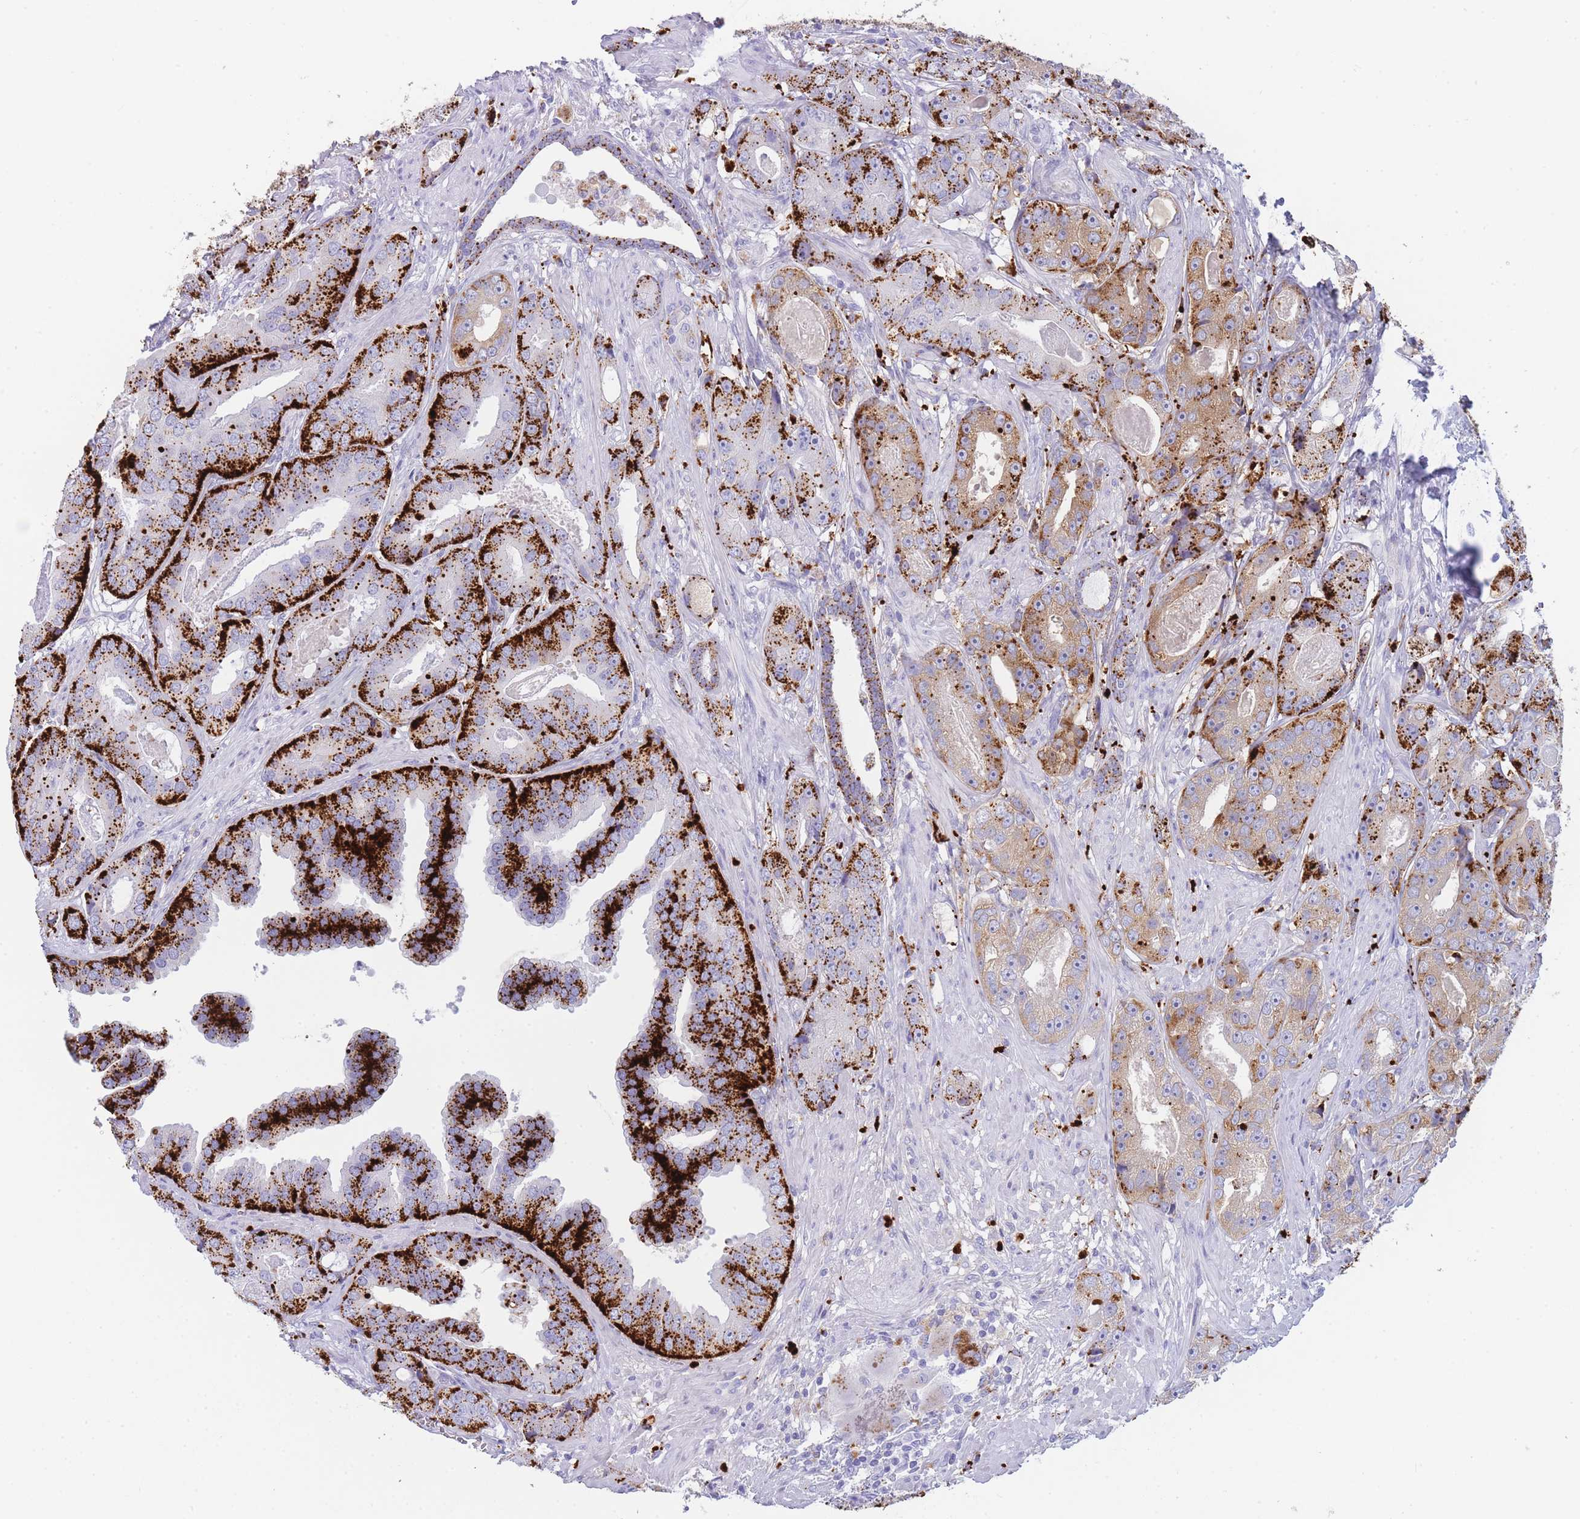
{"staining": {"intensity": "strong", "quantity": ">75%", "location": "cytoplasmic/membranous"}, "tissue": "prostate cancer", "cell_type": "Tumor cells", "image_type": "cancer", "snomed": [{"axis": "morphology", "description": "Adenocarcinoma, High grade"}, {"axis": "topography", "description": "Prostate"}], "caption": "DAB (3,3'-diaminobenzidine) immunohistochemical staining of prostate cancer exhibits strong cytoplasmic/membranous protein staining in about >75% of tumor cells.", "gene": "GAA", "patient": {"sex": "male", "age": 71}}